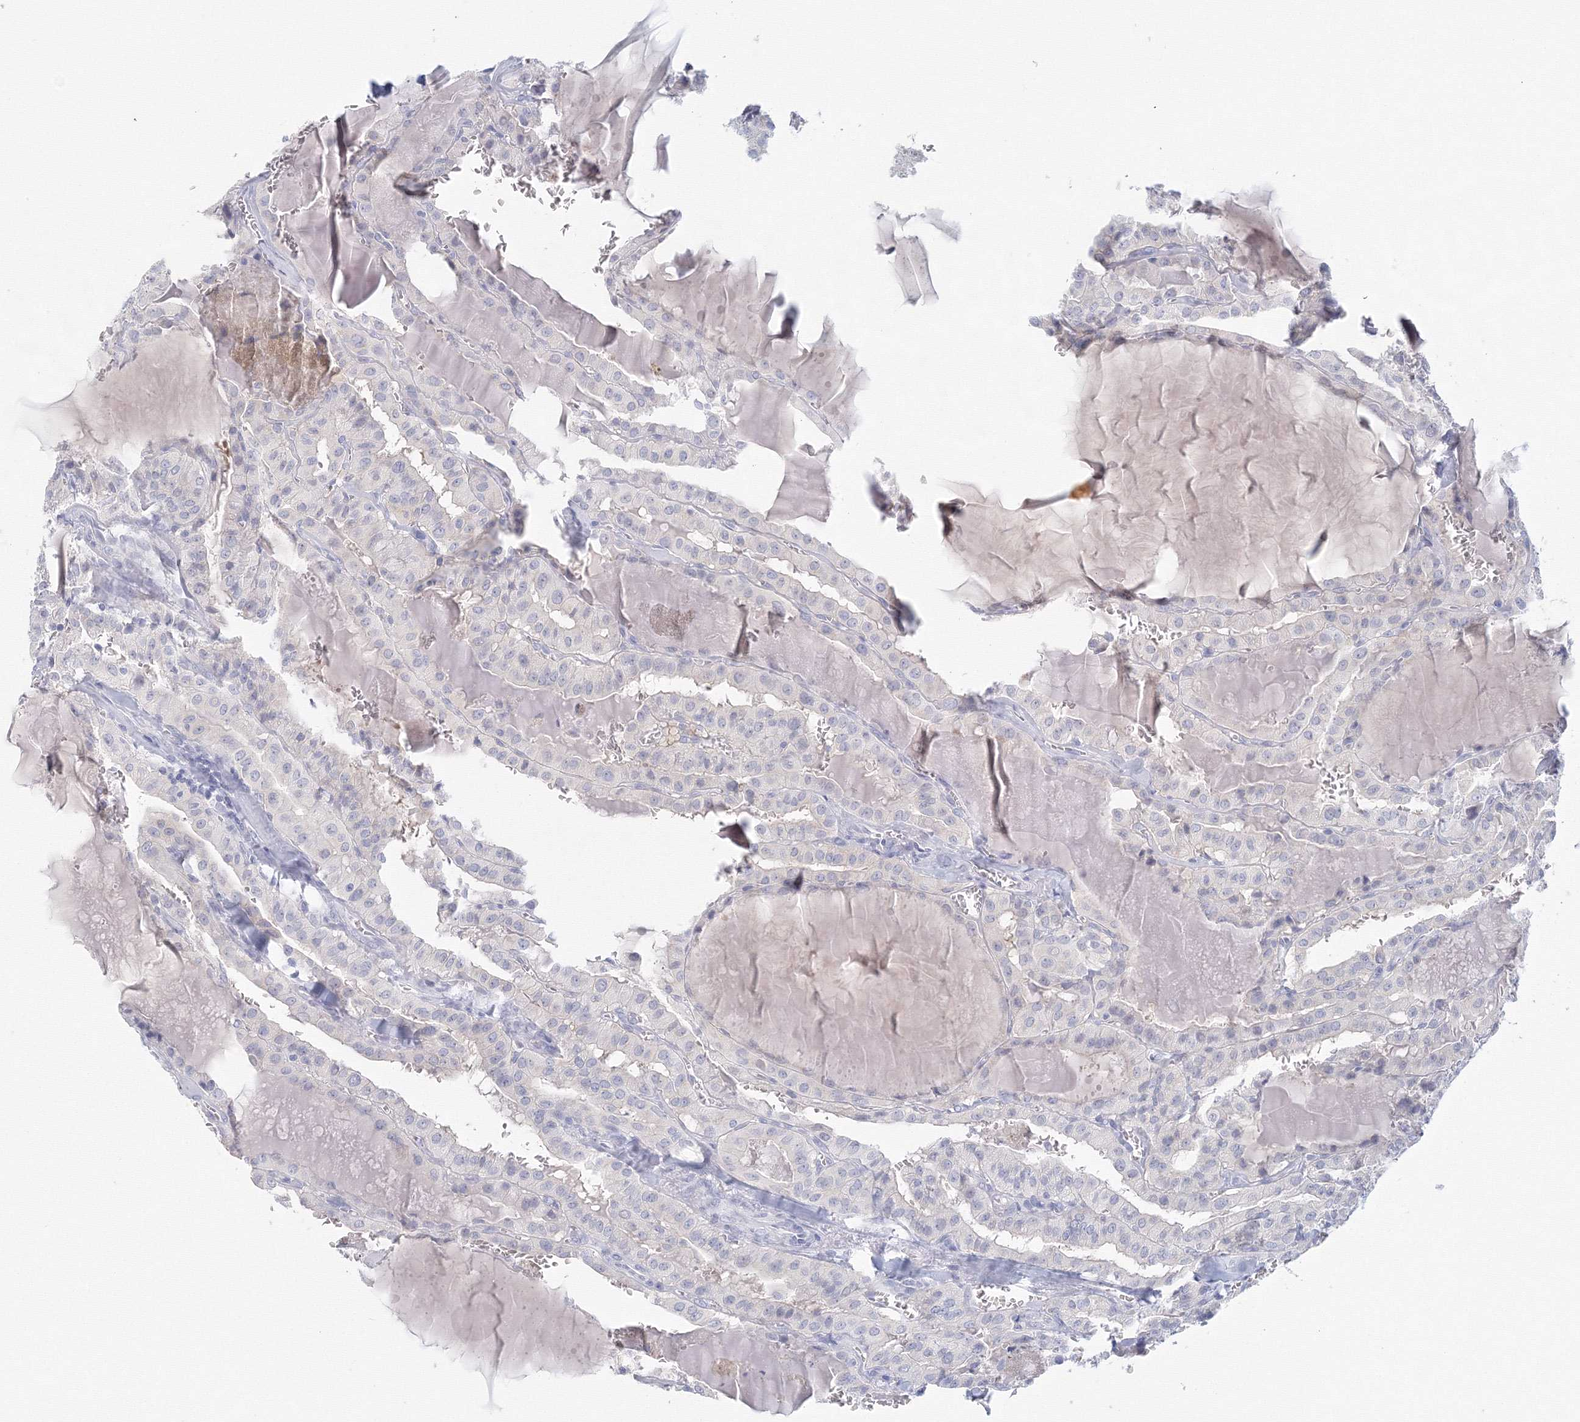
{"staining": {"intensity": "negative", "quantity": "none", "location": "none"}, "tissue": "thyroid cancer", "cell_type": "Tumor cells", "image_type": "cancer", "snomed": [{"axis": "morphology", "description": "Papillary adenocarcinoma, NOS"}, {"axis": "topography", "description": "Thyroid gland"}], "caption": "IHC micrograph of neoplastic tissue: thyroid papillary adenocarcinoma stained with DAB (3,3'-diaminobenzidine) exhibits no significant protein expression in tumor cells.", "gene": "TACC2", "patient": {"sex": "male", "age": 52}}